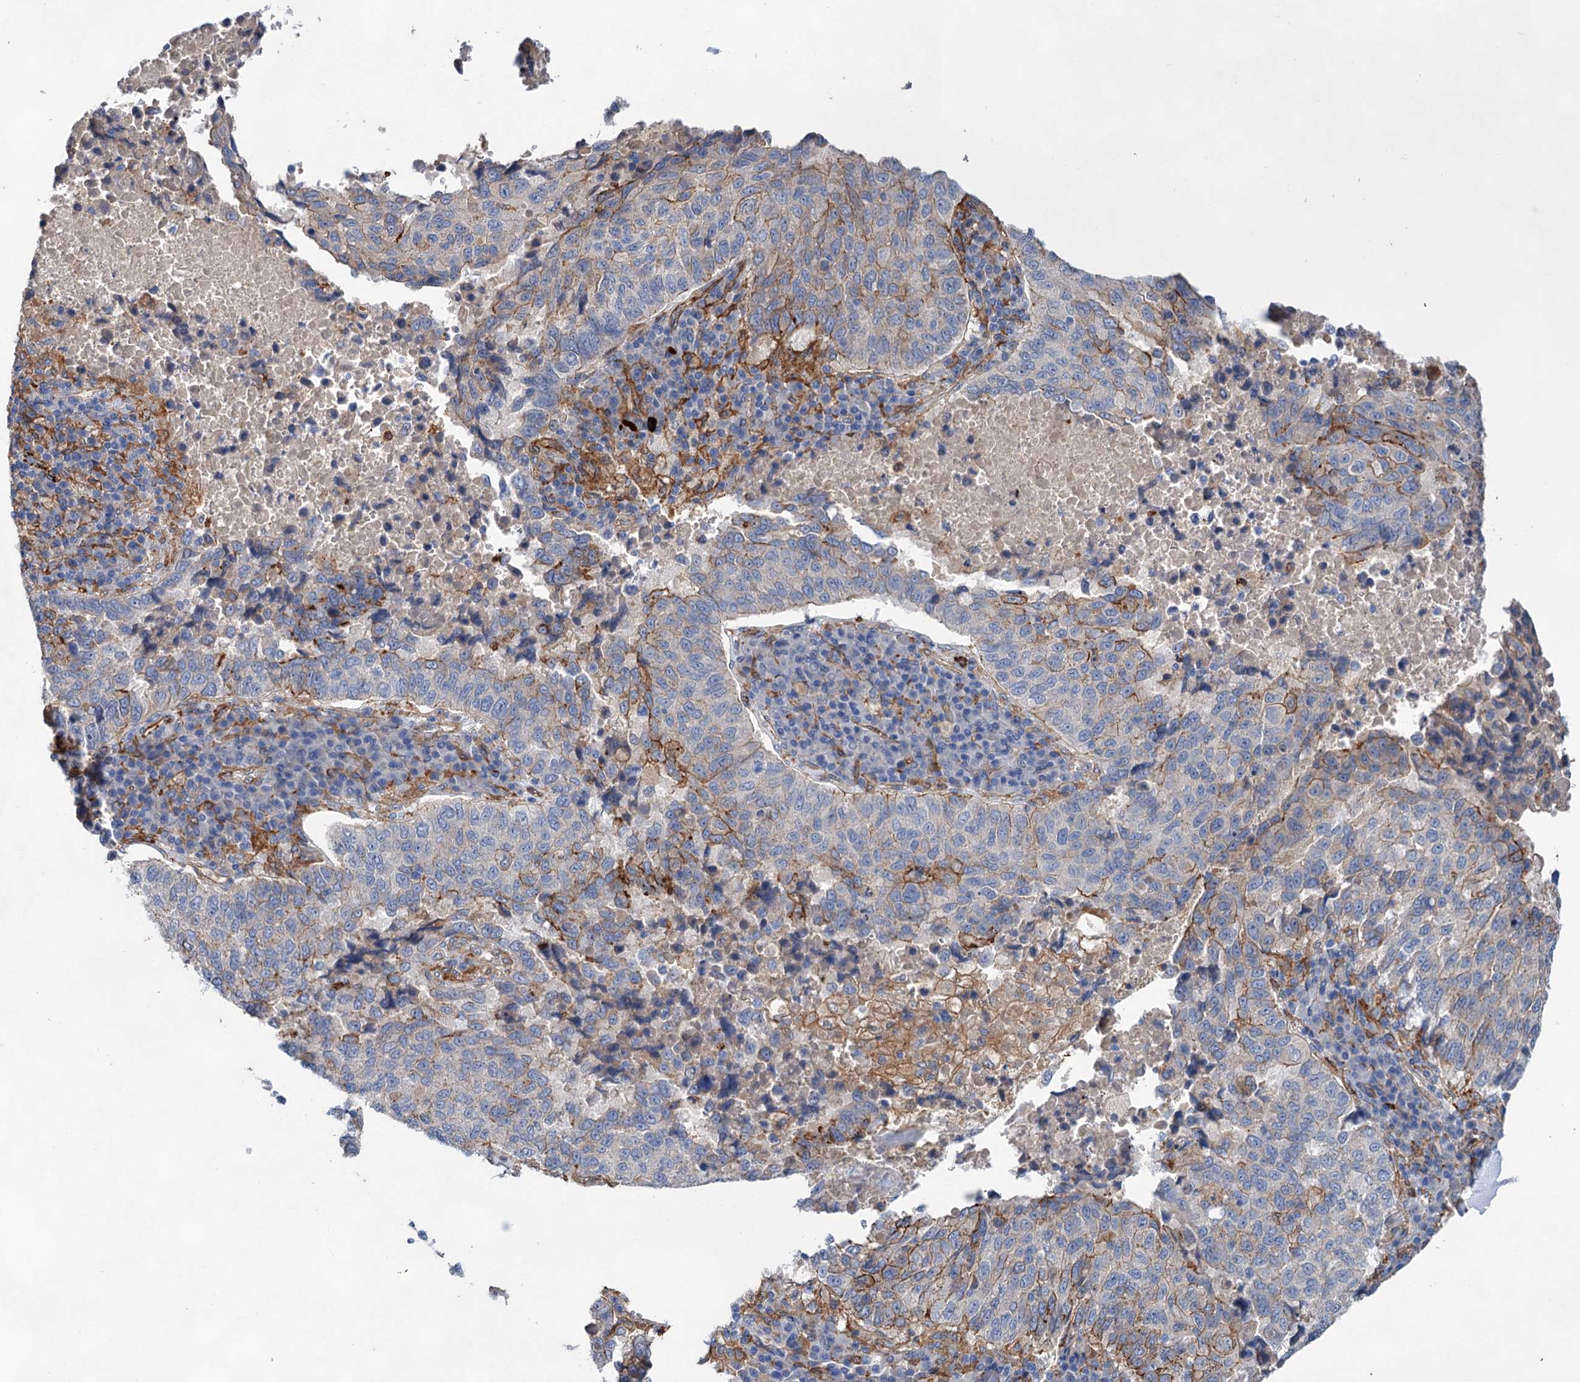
{"staining": {"intensity": "moderate", "quantity": "<25%", "location": "cytoplasmic/membranous"}, "tissue": "lung cancer", "cell_type": "Tumor cells", "image_type": "cancer", "snomed": [{"axis": "morphology", "description": "Squamous cell carcinoma, NOS"}, {"axis": "topography", "description": "Lung"}], "caption": "The photomicrograph demonstrates immunohistochemical staining of lung squamous cell carcinoma. There is moderate cytoplasmic/membranous expression is identified in approximately <25% of tumor cells.", "gene": "TMTC3", "patient": {"sex": "male", "age": 73}}